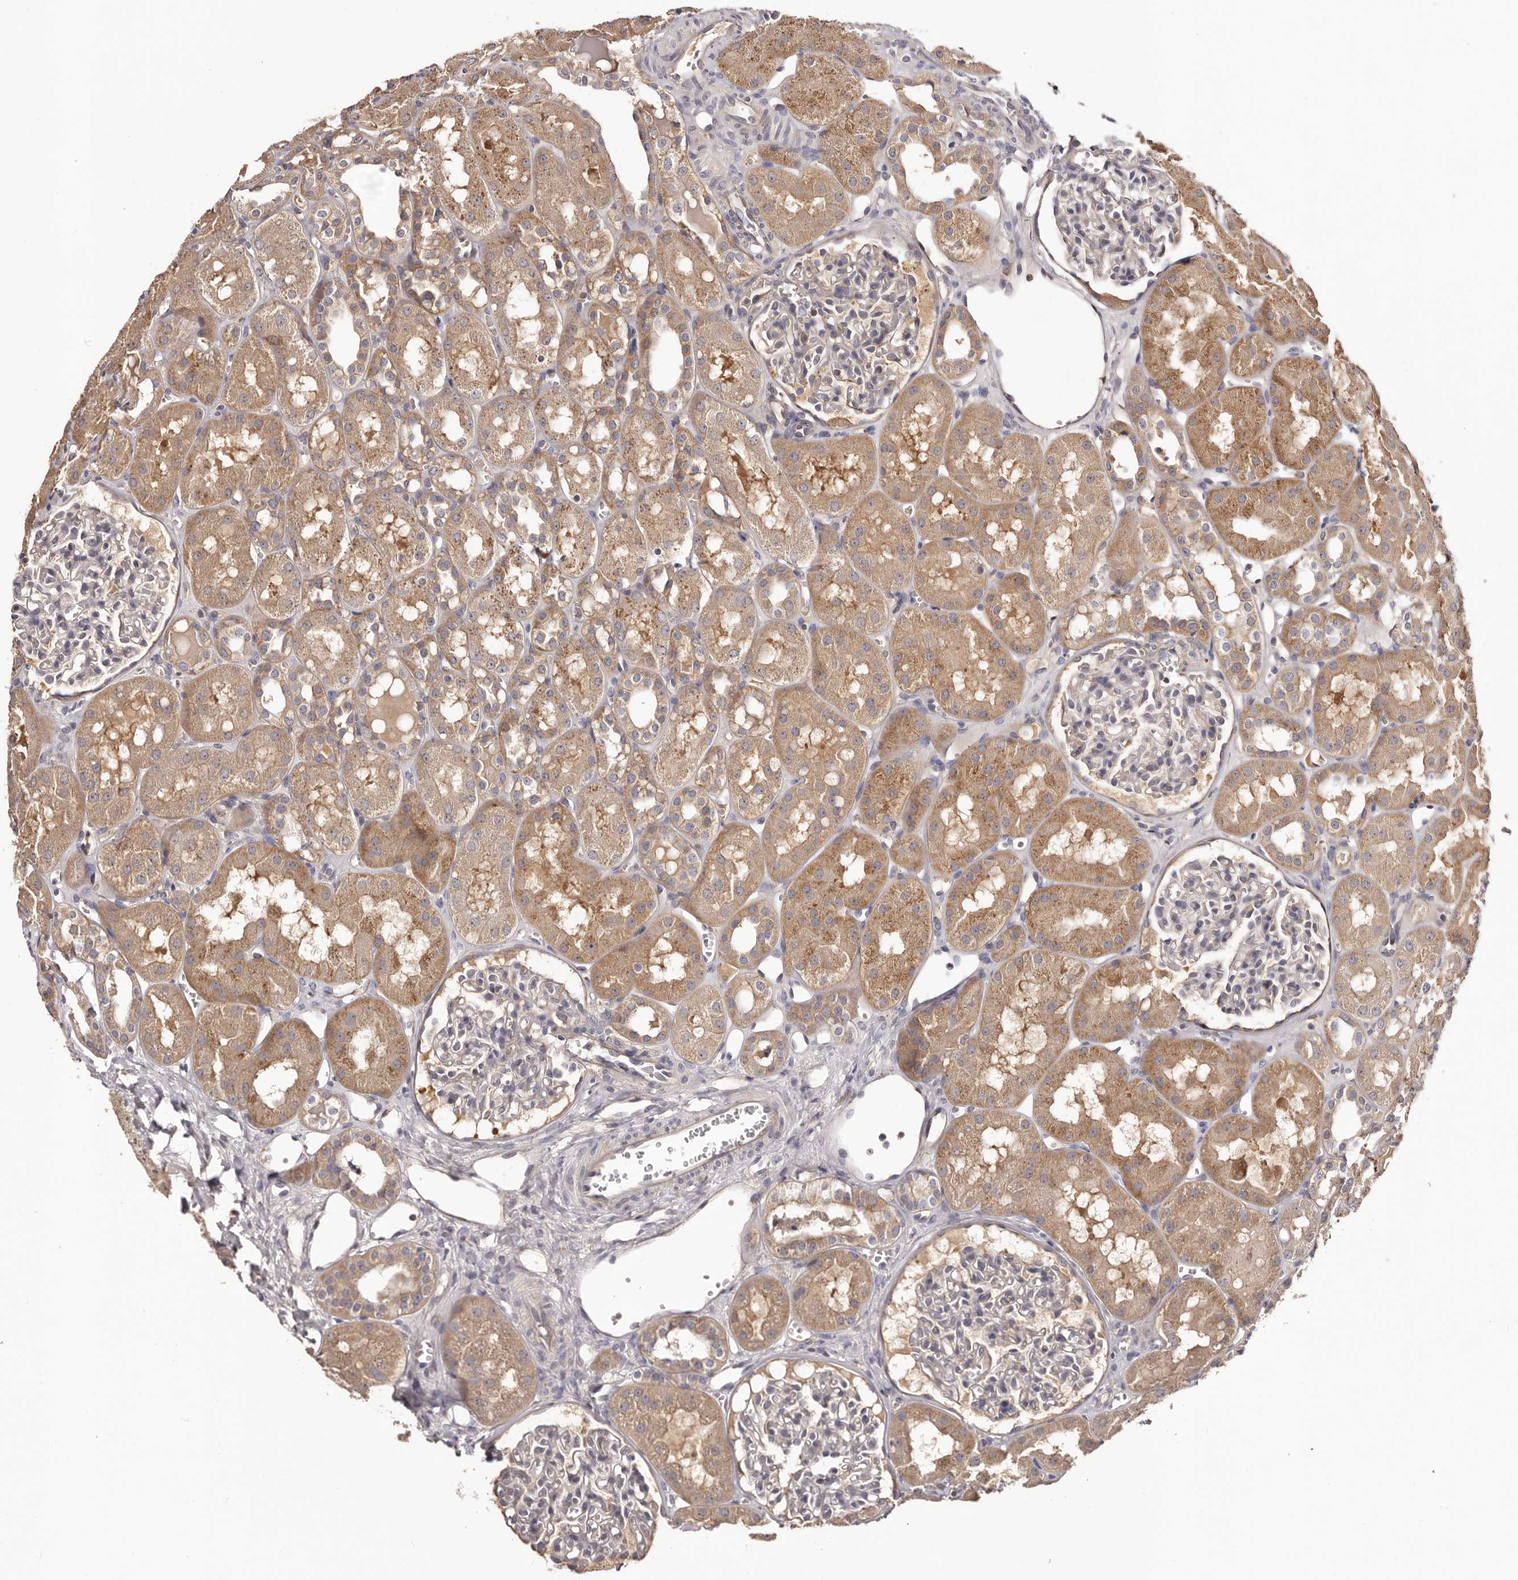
{"staining": {"intensity": "negative", "quantity": "none", "location": "none"}, "tissue": "kidney", "cell_type": "Cells in glomeruli", "image_type": "normal", "snomed": [{"axis": "morphology", "description": "Normal tissue, NOS"}, {"axis": "topography", "description": "Kidney"}], "caption": "This is an immunohistochemistry histopathology image of unremarkable human kidney. There is no positivity in cells in glomeruli.", "gene": "LTV1", "patient": {"sex": "male", "age": 16}}